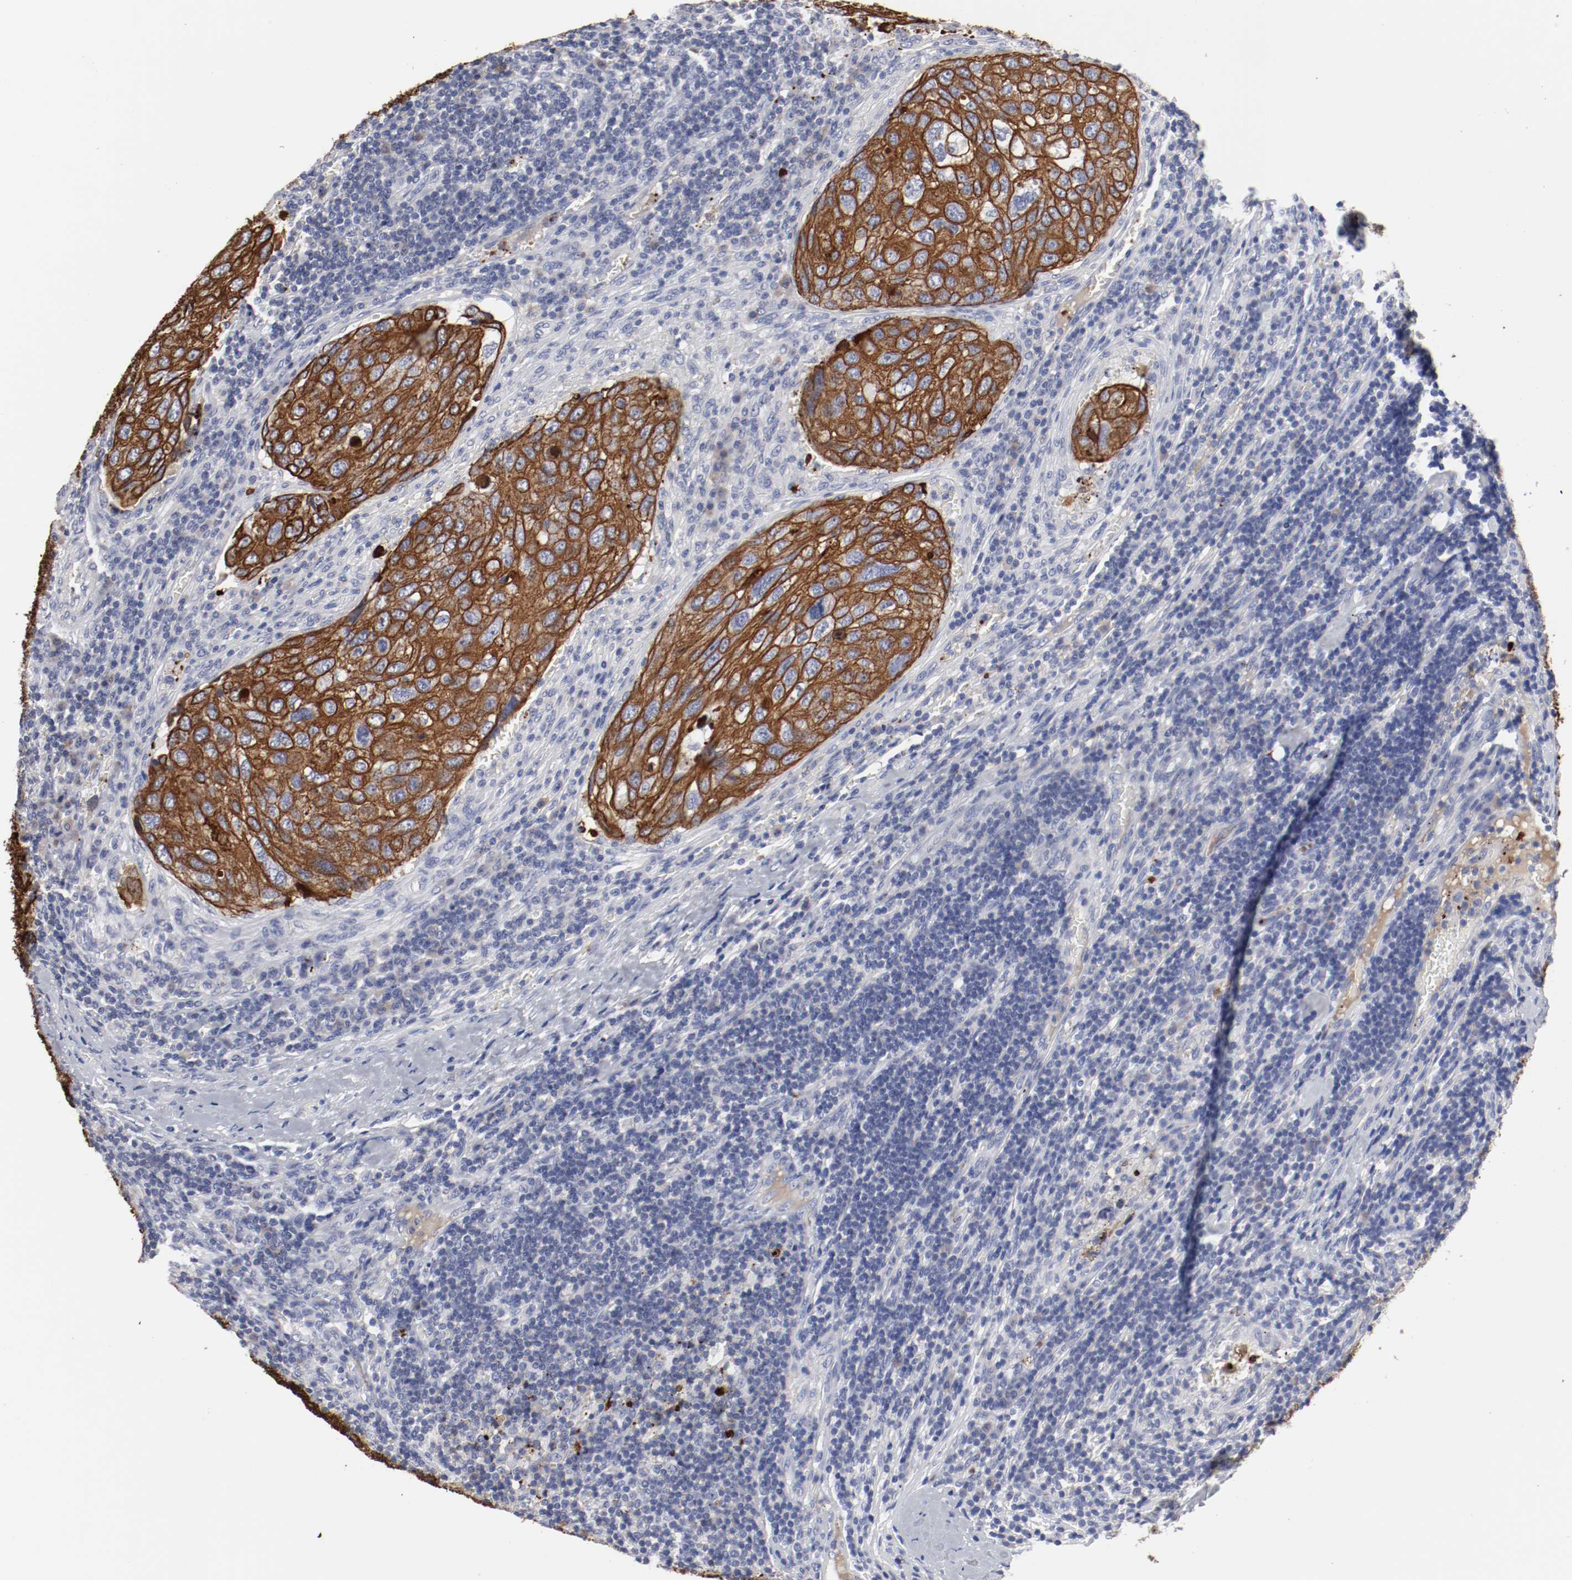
{"staining": {"intensity": "strong", "quantity": ">75%", "location": "cytoplasmic/membranous"}, "tissue": "urothelial cancer", "cell_type": "Tumor cells", "image_type": "cancer", "snomed": [{"axis": "morphology", "description": "Urothelial carcinoma, High grade"}, {"axis": "topography", "description": "Lymph node"}, {"axis": "topography", "description": "Urinary bladder"}], "caption": "High-grade urothelial carcinoma stained for a protein (brown) exhibits strong cytoplasmic/membranous positive positivity in approximately >75% of tumor cells.", "gene": "TSPAN6", "patient": {"sex": "male", "age": 51}}